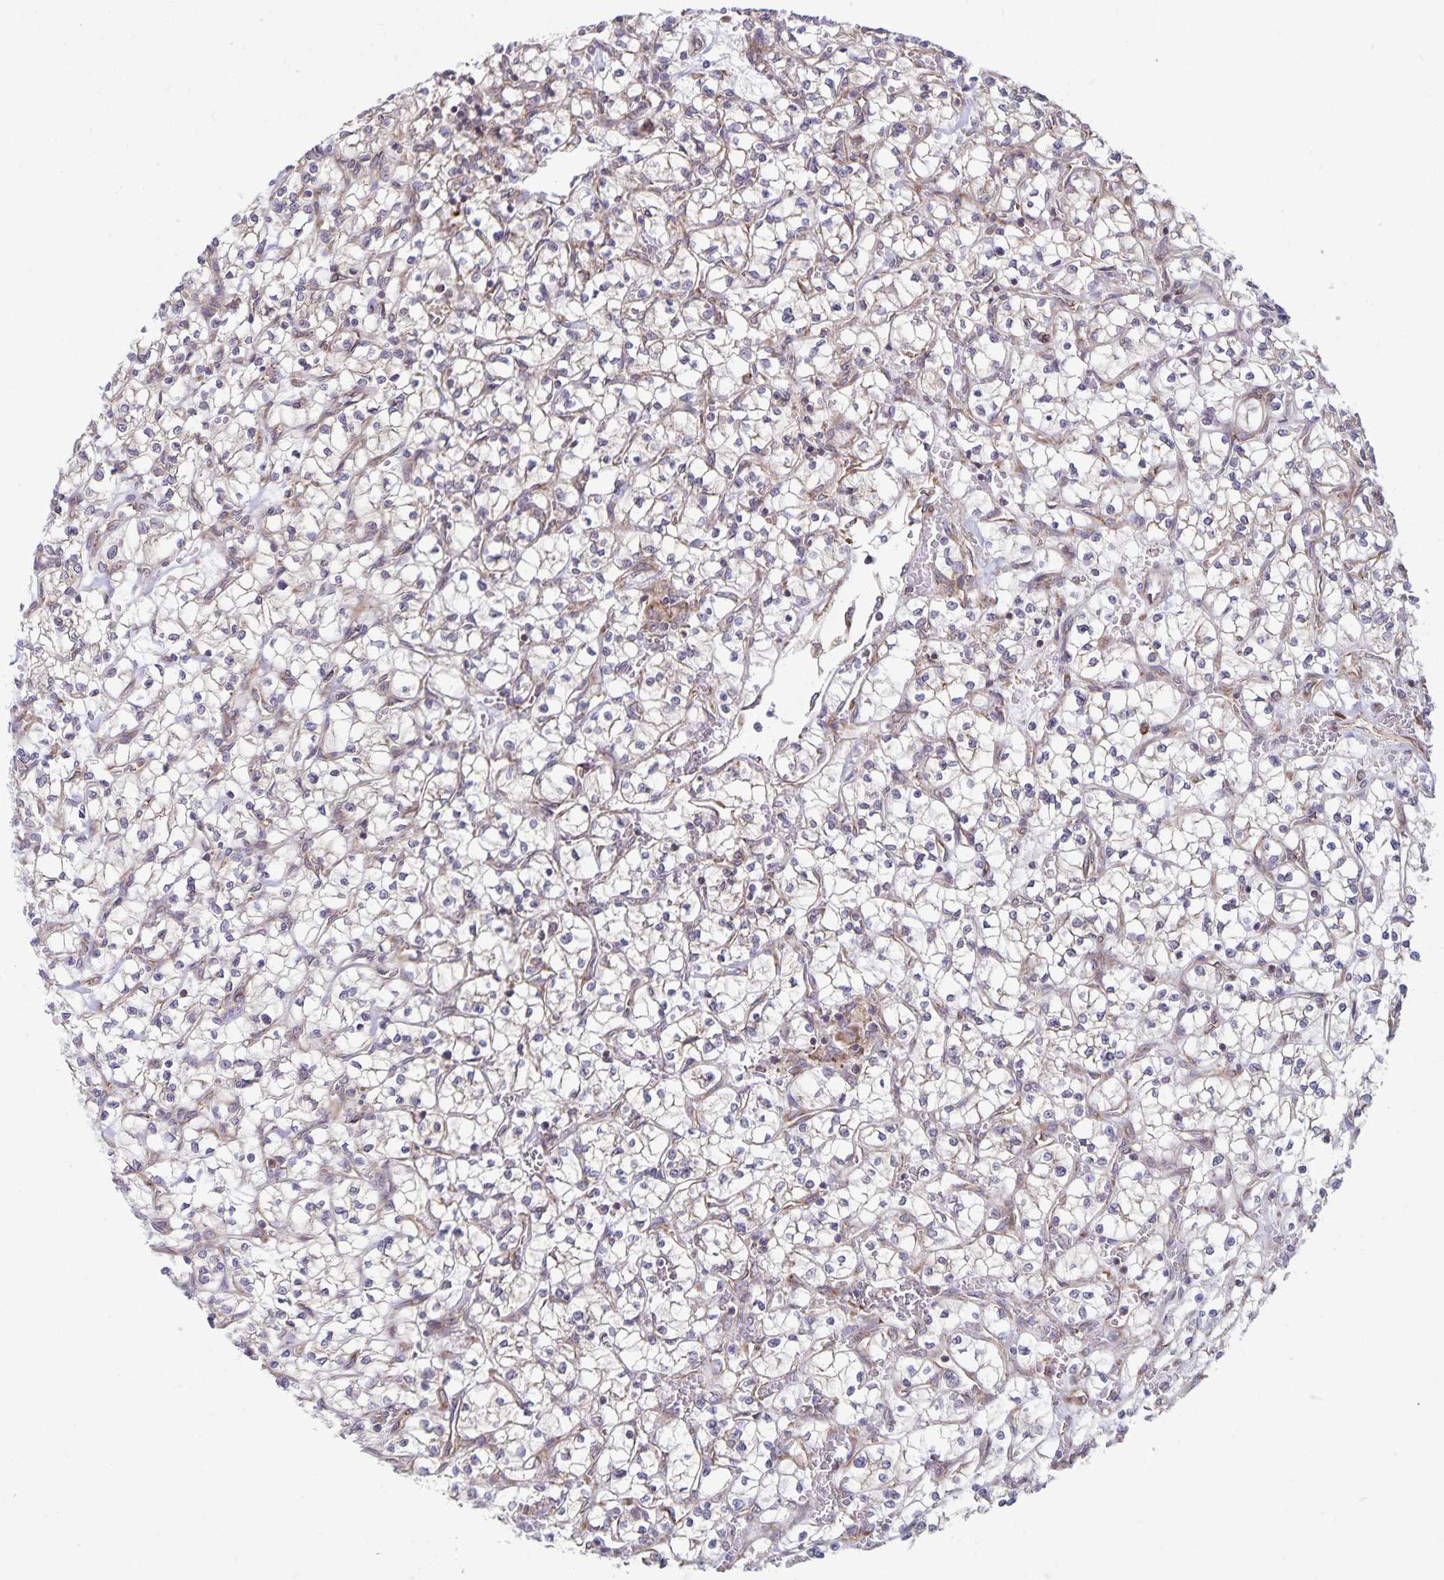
{"staining": {"intensity": "weak", "quantity": "<25%", "location": "cytoplasmic/membranous"}, "tissue": "renal cancer", "cell_type": "Tumor cells", "image_type": "cancer", "snomed": [{"axis": "morphology", "description": "Adenocarcinoma, NOS"}, {"axis": "topography", "description": "Kidney"}], "caption": "This micrograph is of renal adenocarcinoma stained with immunohistochemistry to label a protein in brown with the nuclei are counter-stained blue. There is no positivity in tumor cells.", "gene": "SEC62", "patient": {"sex": "female", "age": 64}}